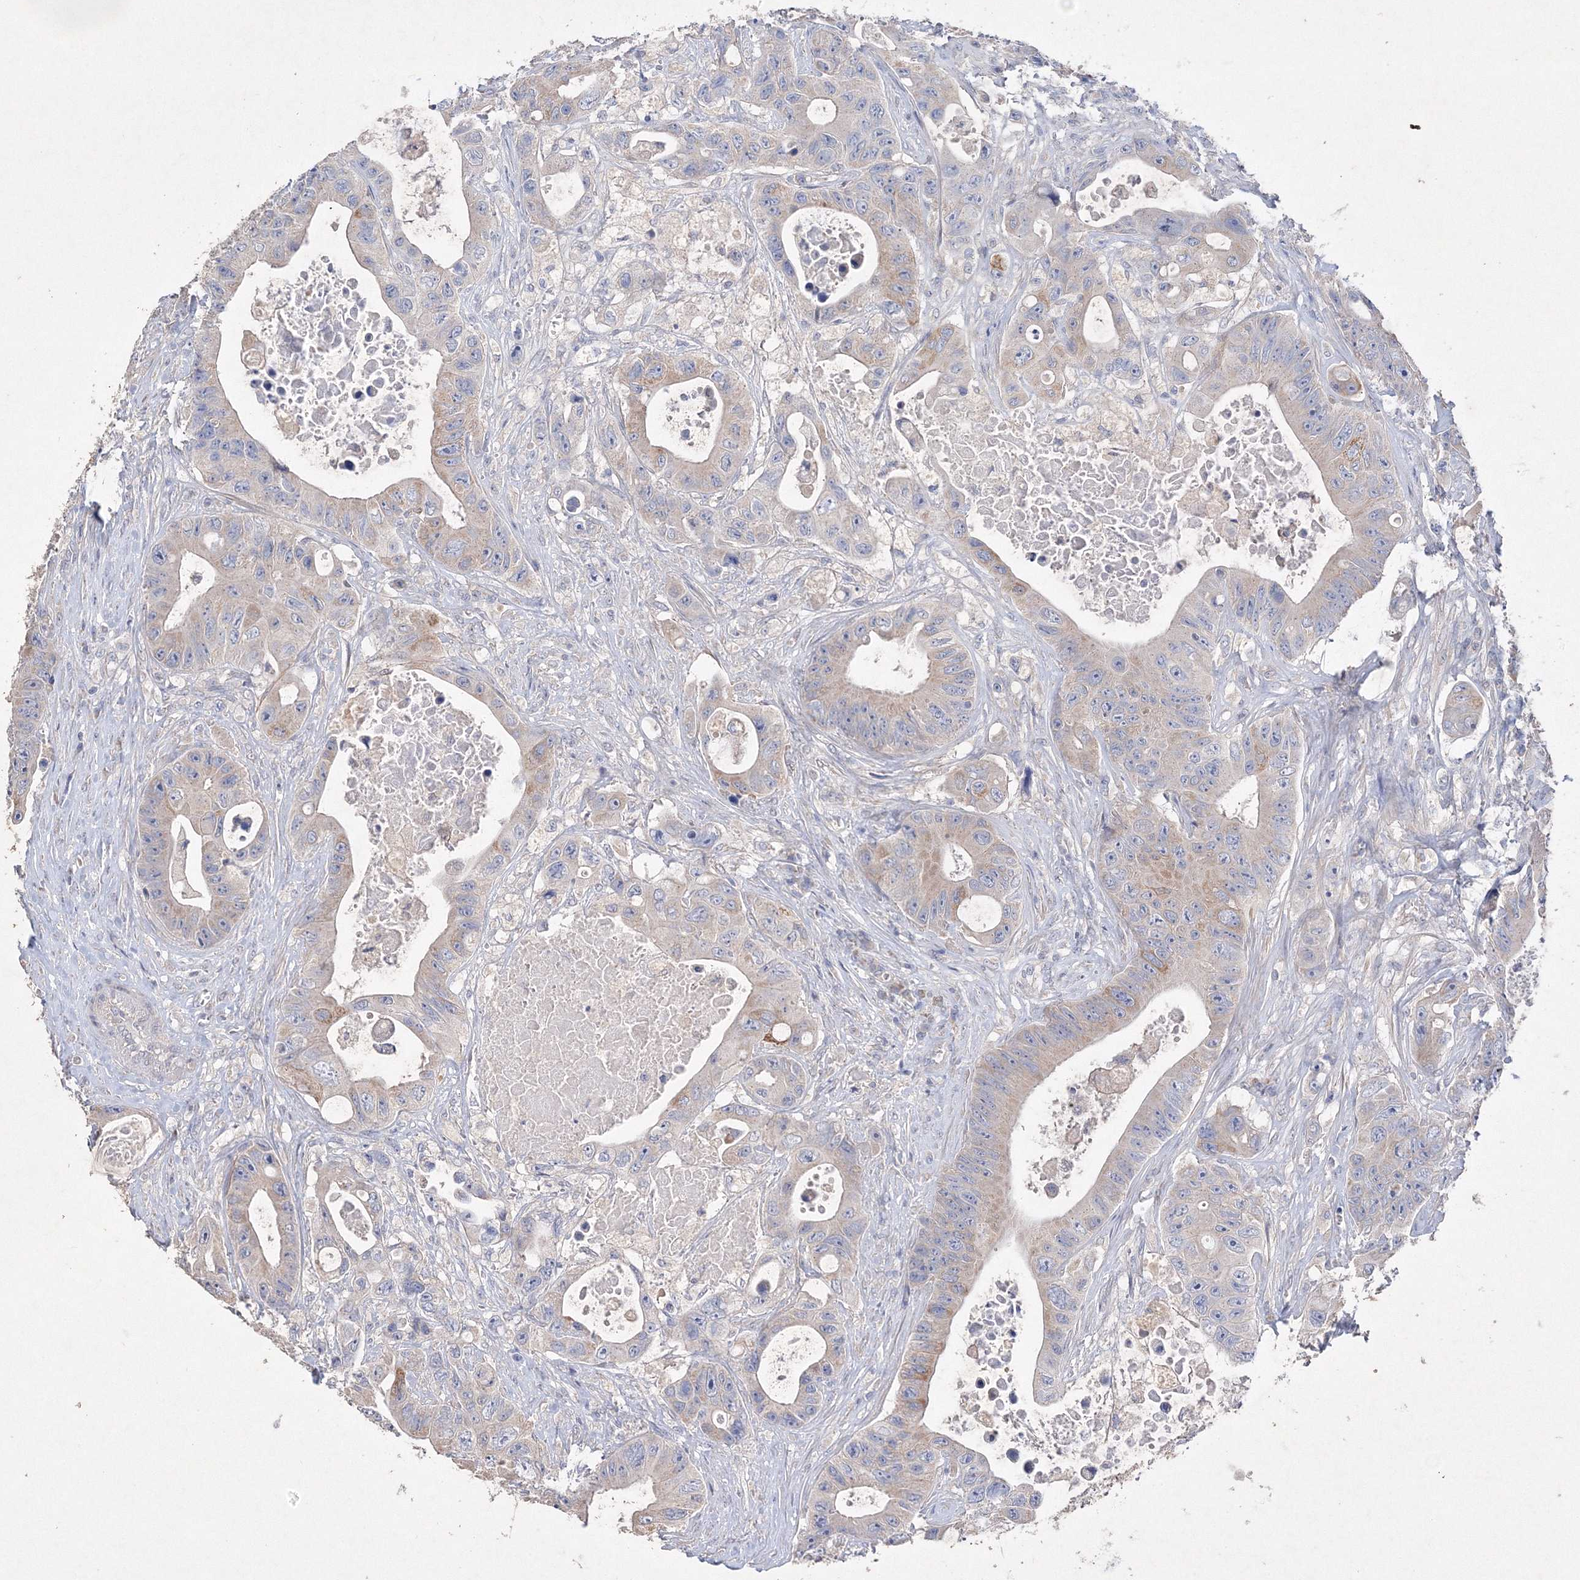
{"staining": {"intensity": "weak", "quantity": "<25%", "location": "cytoplasmic/membranous"}, "tissue": "colorectal cancer", "cell_type": "Tumor cells", "image_type": "cancer", "snomed": [{"axis": "morphology", "description": "Adenocarcinoma, NOS"}, {"axis": "topography", "description": "Colon"}], "caption": "A photomicrograph of human colorectal cancer is negative for staining in tumor cells.", "gene": "GLS", "patient": {"sex": "female", "age": 46}}